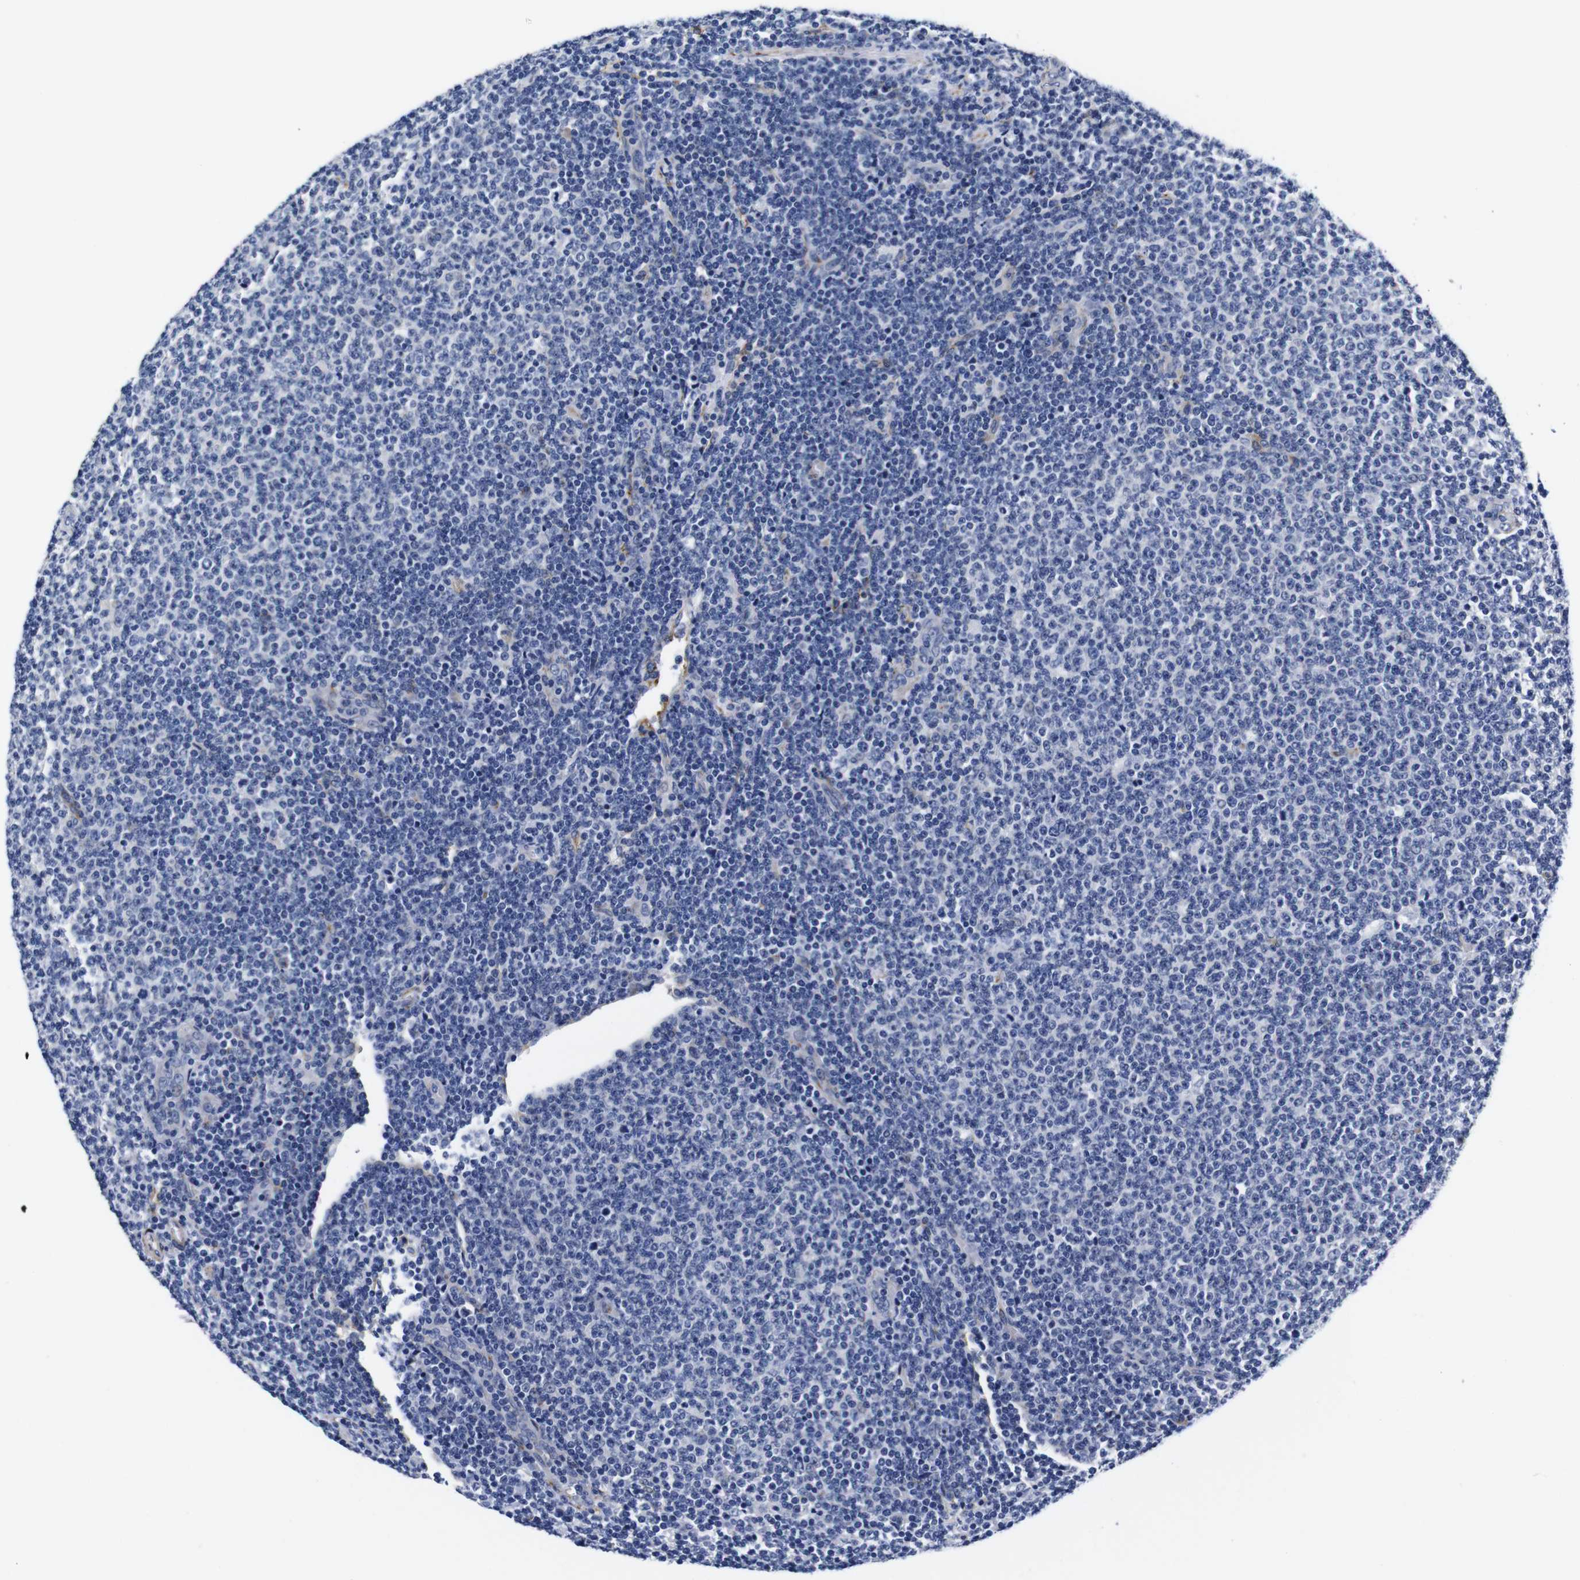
{"staining": {"intensity": "negative", "quantity": "none", "location": "none"}, "tissue": "lymphoma", "cell_type": "Tumor cells", "image_type": "cancer", "snomed": [{"axis": "morphology", "description": "Malignant lymphoma, non-Hodgkin's type, Low grade"}, {"axis": "topography", "description": "Lymph node"}], "caption": "DAB immunohistochemical staining of lymphoma shows no significant expression in tumor cells.", "gene": "LRIG1", "patient": {"sex": "male", "age": 66}}